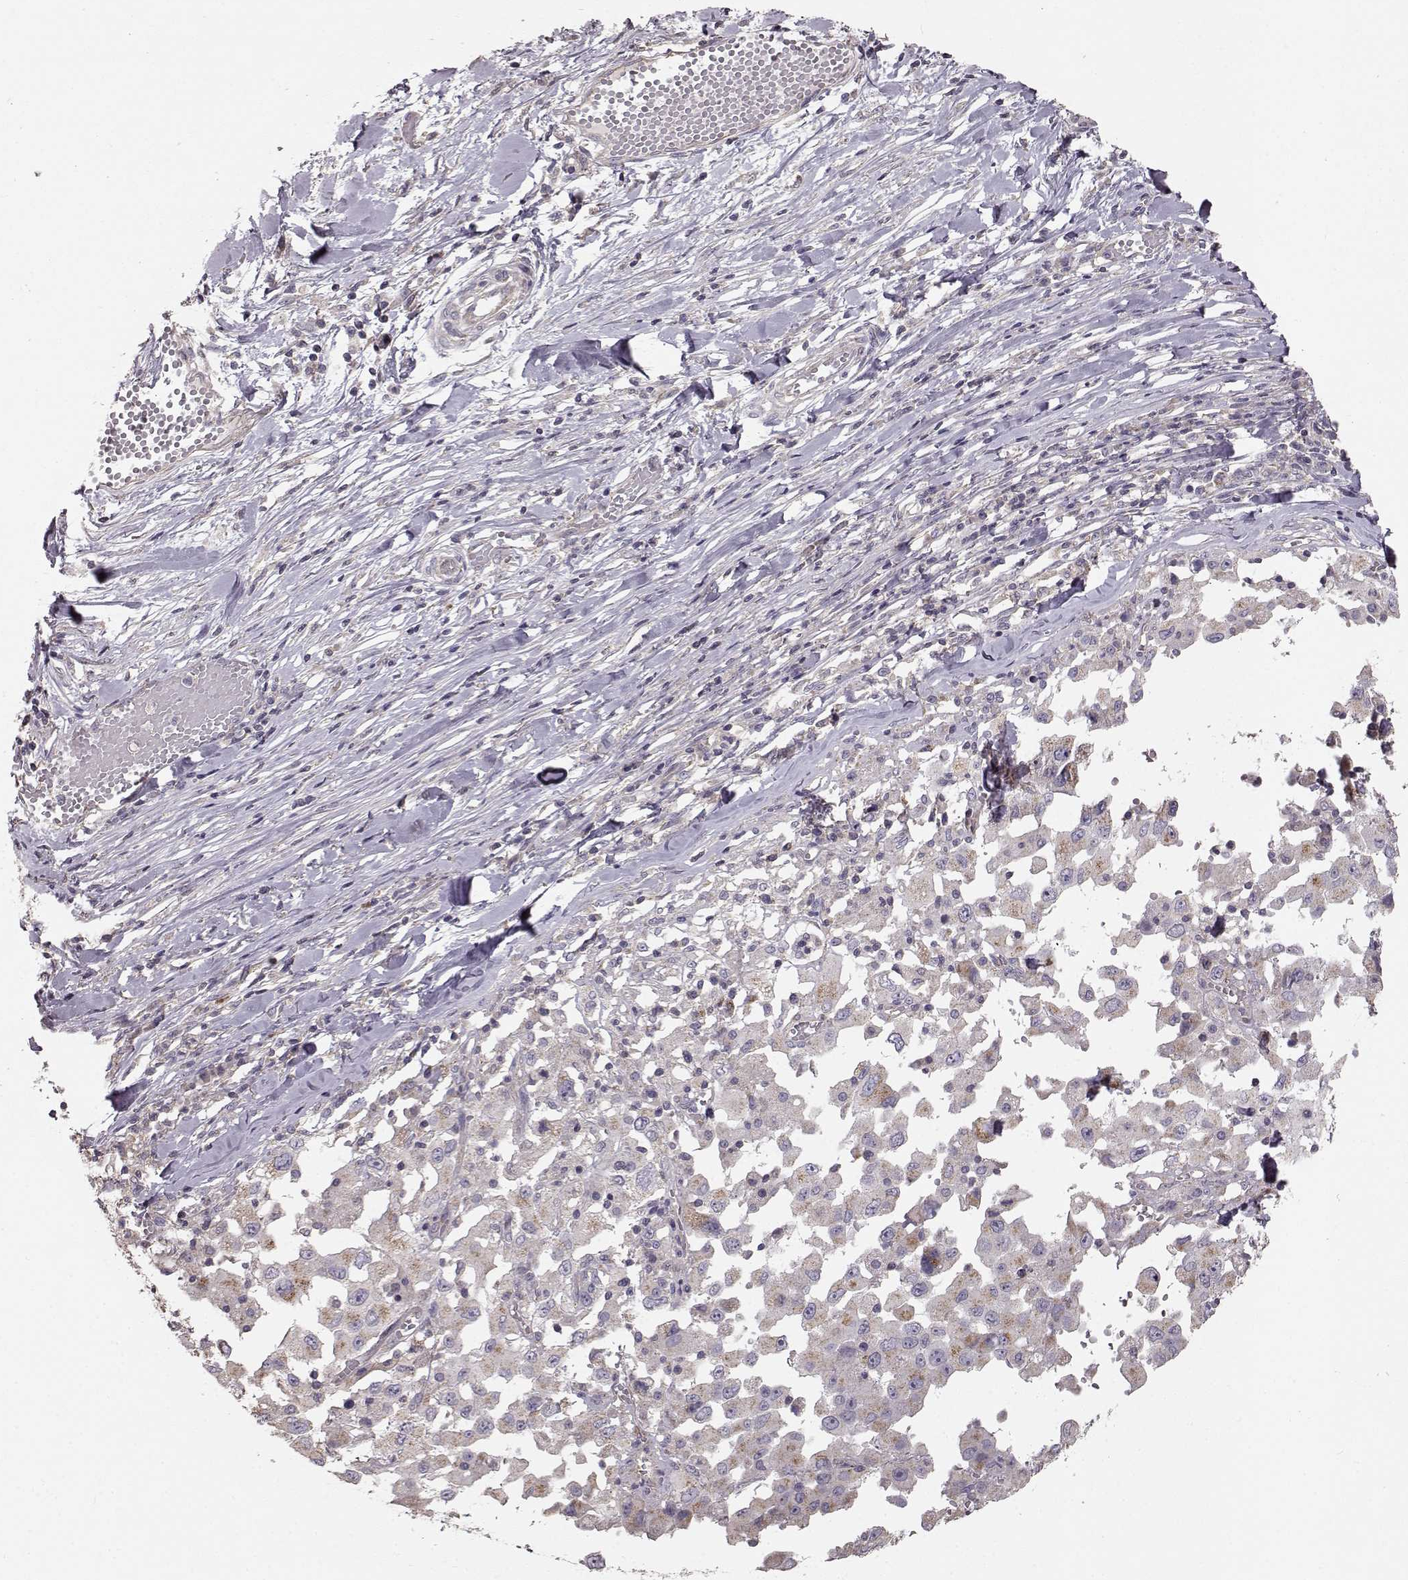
{"staining": {"intensity": "moderate", "quantity": ">75%", "location": "cytoplasmic/membranous"}, "tissue": "melanoma", "cell_type": "Tumor cells", "image_type": "cancer", "snomed": [{"axis": "morphology", "description": "Malignant melanoma, Metastatic site"}, {"axis": "topography", "description": "Lymph node"}], "caption": "Protein staining of melanoma tissue reveals moderate cytoplasmic/membranous expression in about >75% of tumor cells.", "gene": "ERBB3", "patient": {"sex": "male", "age": 50}}